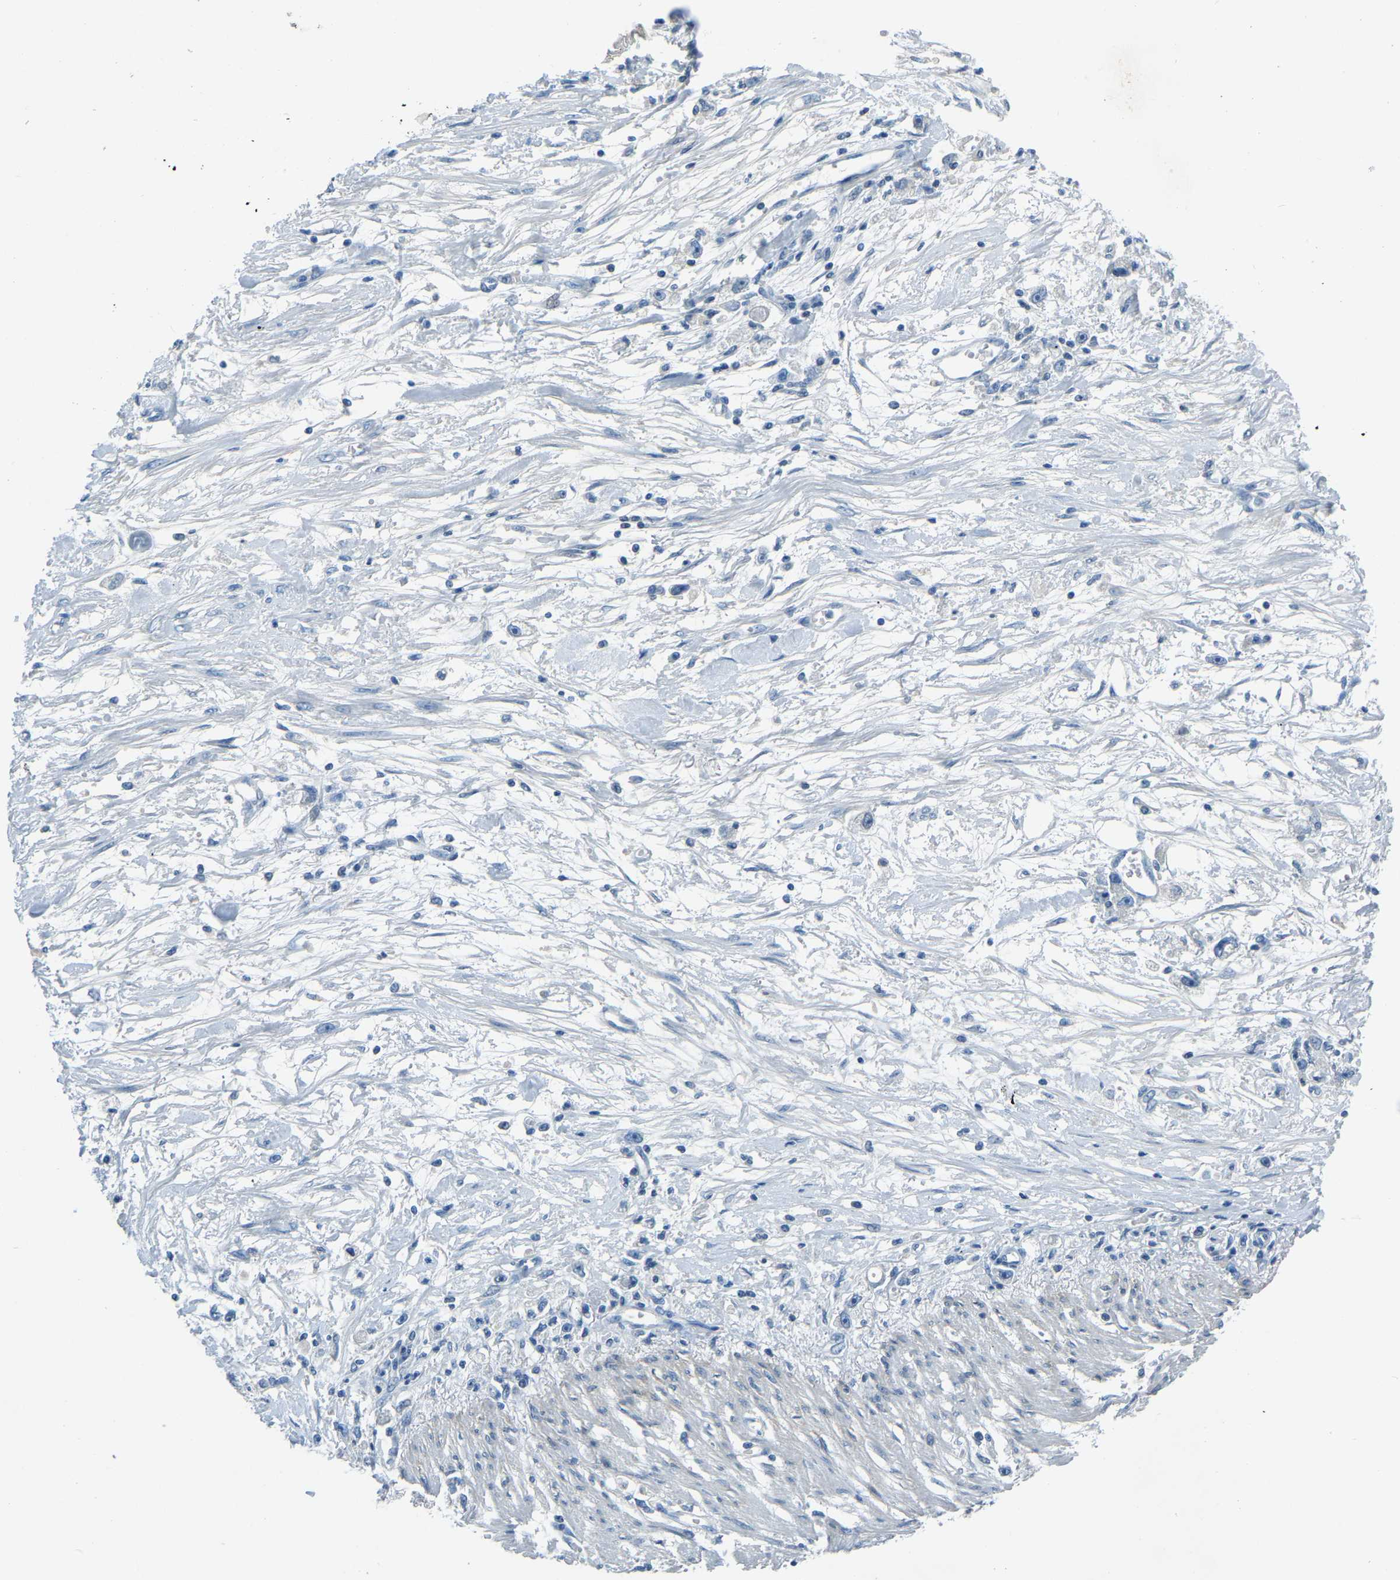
{"staining": {"intensity": "negative", "quantity": "none", "location": "none"}, "tissue": "stomach cancer", "cell_type": "Tumor cells", "image_type": "cancer", "snomed": [{"axis": "morphology", "description": "Adenocarcinoma, NOS"}, {"axis": "topography", "description": "Stomach"}], "caption": "High power microscopy image of an immunohistochemistry photomicrograph of stomach cancer, revealing no significant positivity in tumor cells.", "gene": "XIRP1", "patient": {"sex": "female", "age": 59}}